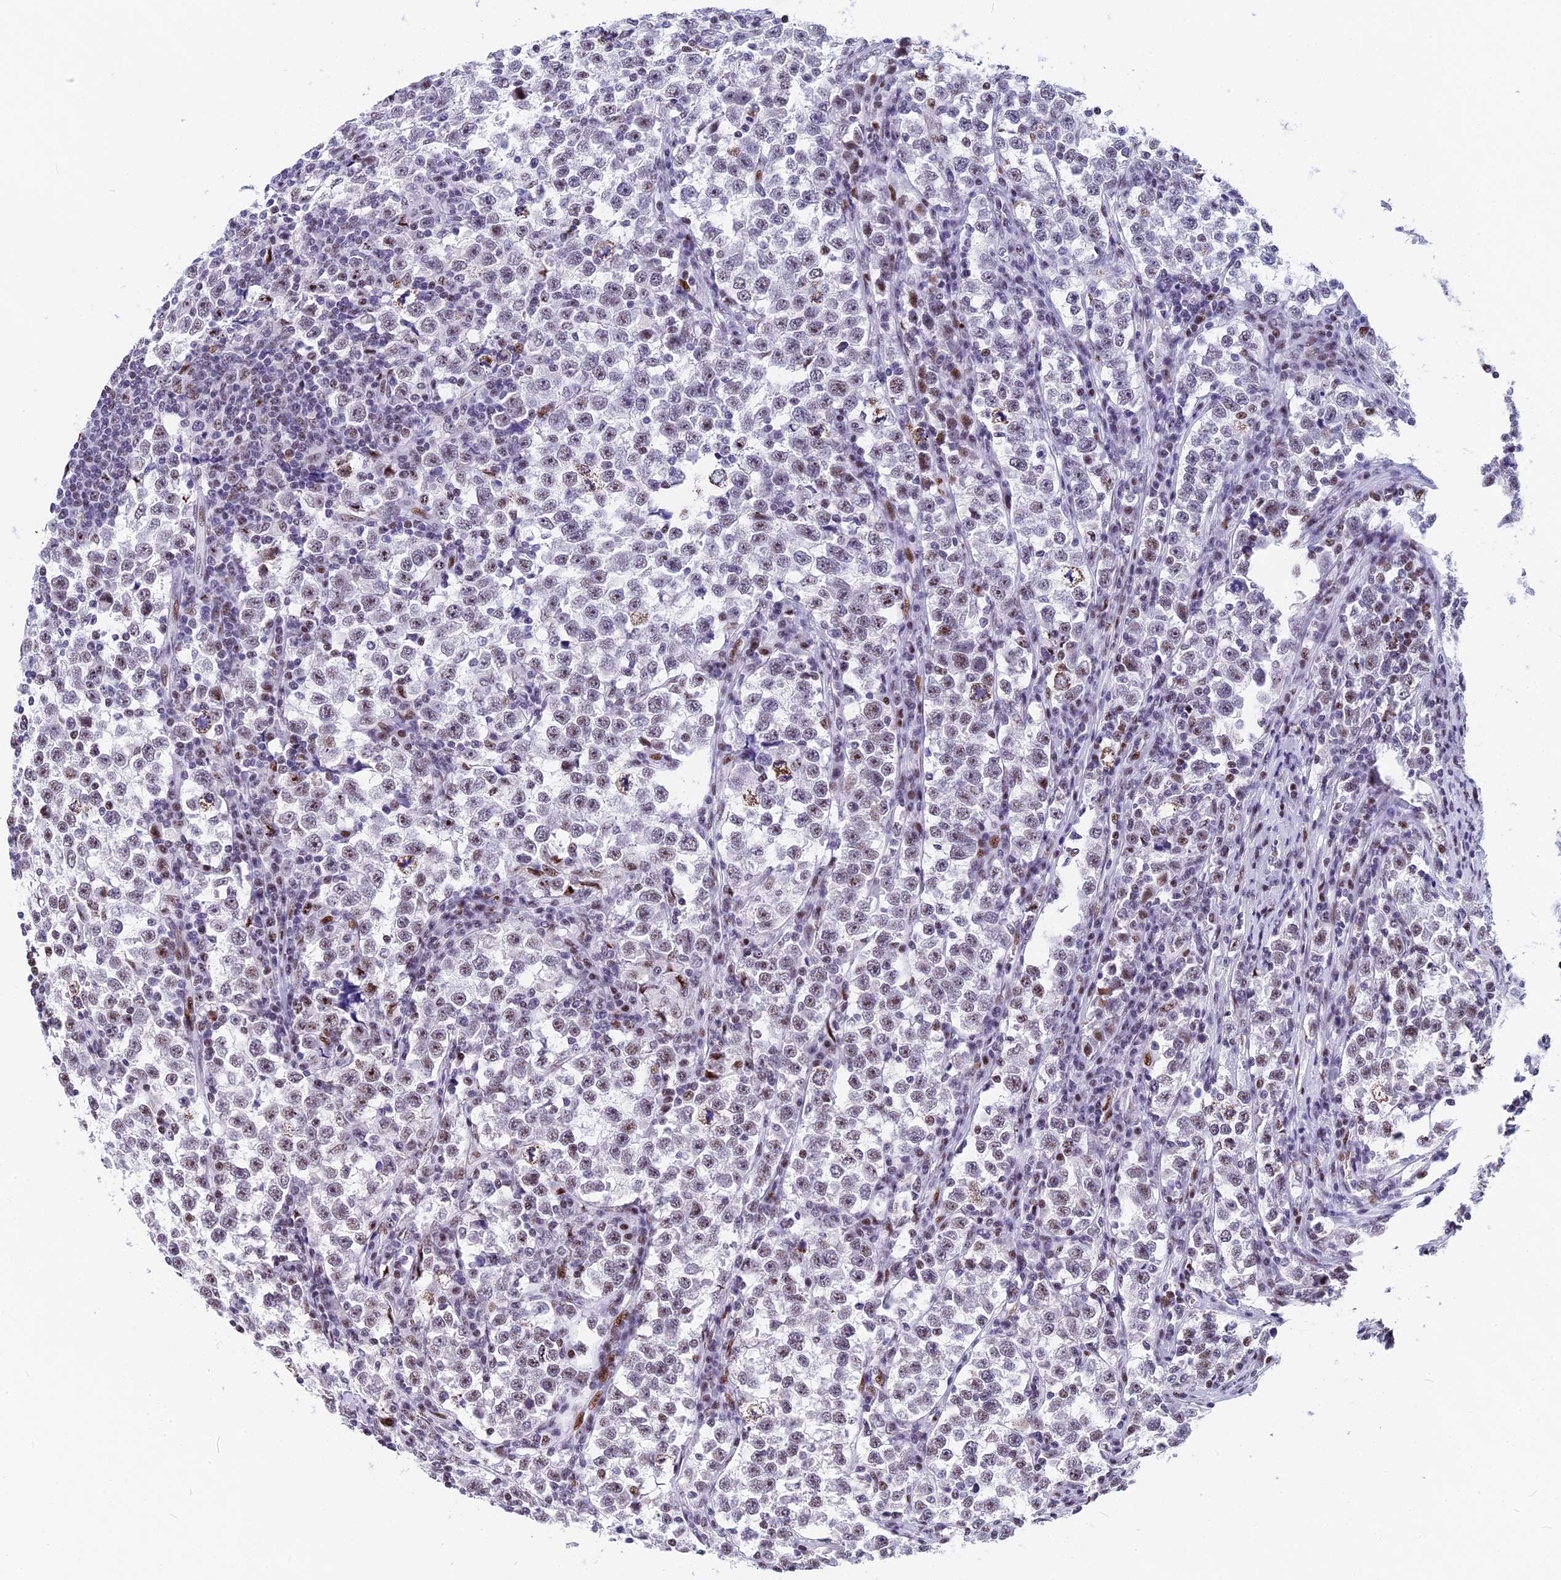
{"staining": {"intensity": "weak", "quantity": "<25%", "location": "nuclear"}, "tissue": "testis cancer", "cell_type": "Tumor cells", "image_type": "cancer", "snomed": [{"axis": "morphology", "description": "Normal tissue, NOS"}, {"axis": "morphology", "description": "Seminoma, NOS"}, {"axis": "topography", "description": "Testis"}], "caption": "This photomicrograph is of testis cancer stained with immunohistochemistry to label a protein in brown with the nuclei are counter-stained blue. There is no staining in tumor cells.", "gene": "NSA2", "patient": {"sex": "male", "age": 43}}